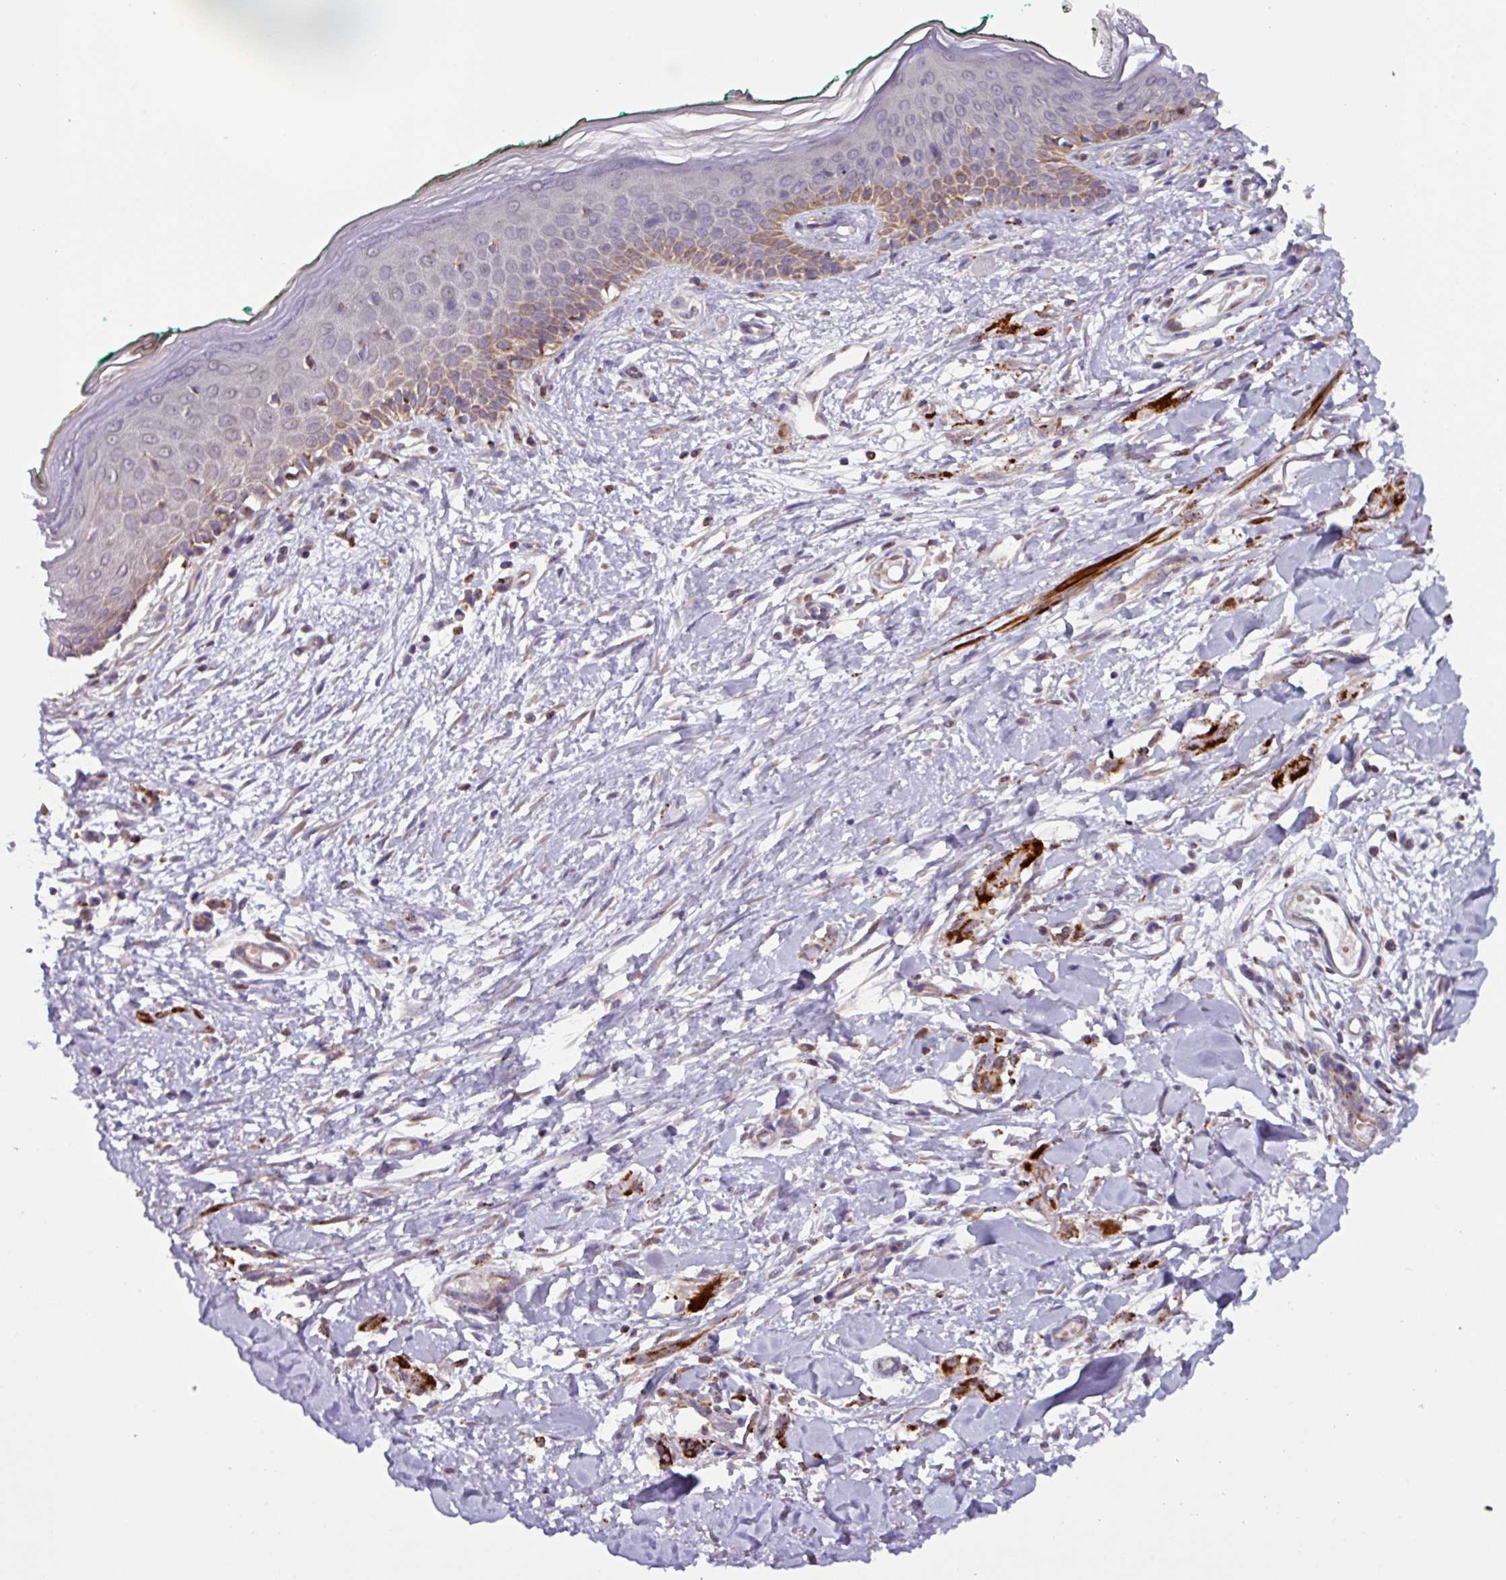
{"staining": {"intensity": "negative", "quantity": "none", "location": "none"}, "tissue": "skin", "cell_type": "Fibroblasts", "image_type": "normal", "snomed": [{"axis": "morphology", "description": "Normal tissue, NOS"}, {"axis": "morphology", "description": "Malignant melanoma, NOS"}, {"axis": "topography", "description": "Skin"}], "caption": "IHC micrograph of benign skin: human skin stained with DAB demonstrates no significant protein staining in fibroblasts.", "gene": "AKIRIN1", "patient": {"sex": "male", "age": 62}}